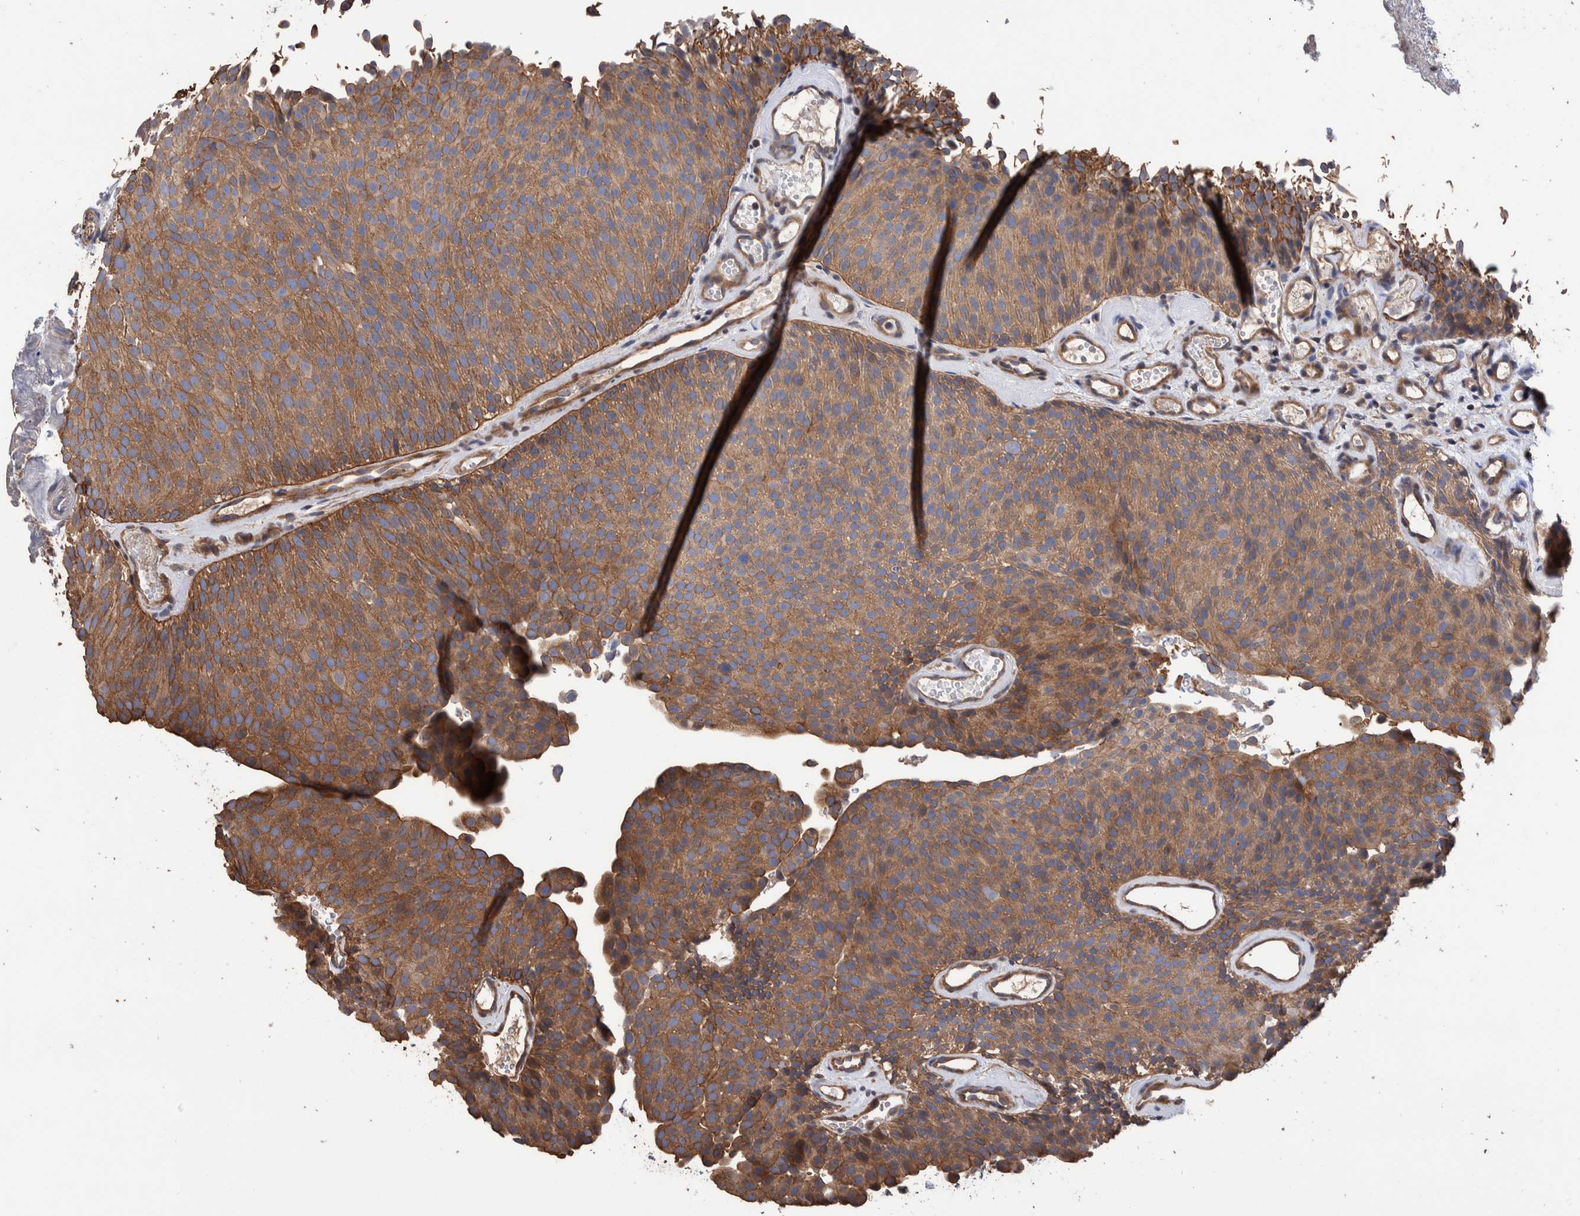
{"staining": {"intensity": "moderate", "quantity": ">75%", "location": "cytoplasmic/membranous"}, "tissue": "urothelial cancer", "cell_type": "Tumor cells", "image_type": "cancer", "snomed": [{"axis": "morphology", "description": "Urothelial carcinoma, Low grade"}, {"axis": "topography", "description": "Urinary bladder"}], "caption": "IHC image of human urothelial cancer stained for a protein (brown), which exhibits medium levels of moderate cytoplasmic/membranous expression in about >75% of tumor cells.", "gene": "SLC45A4", "patient": {"sex": "male", "age": 78}}